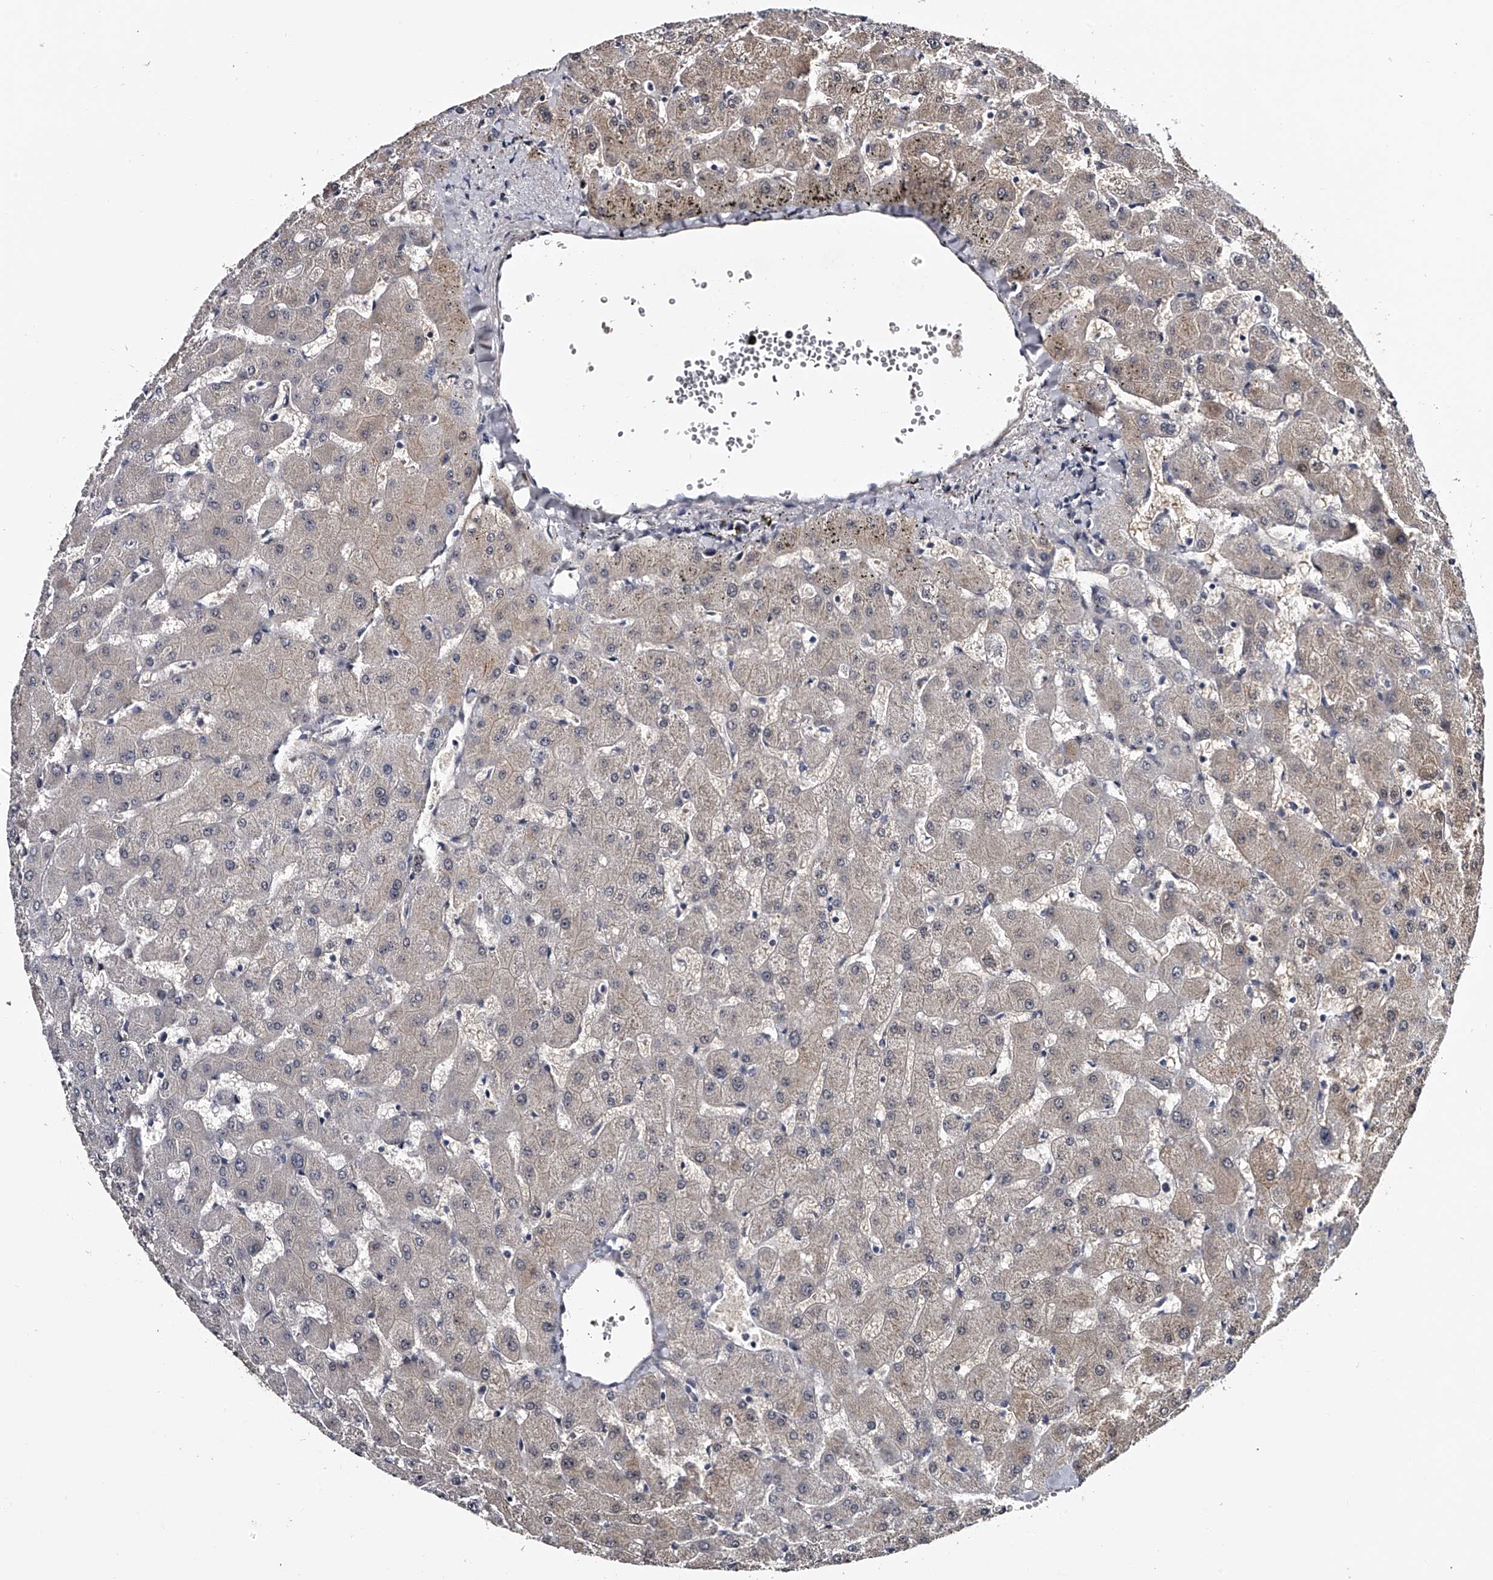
{"staining": {"intensity": "negative", "quantity": "none", "location": "none"}, "tissue": "liver", "cell_type": "Cholangiocytes", "image_type": "normal", "snomed": [{"axis": "morphology", "description": "Normal tissue, NOS"}, {"axis": "topography", "description": "Liver"}], "caption": "The image displays no staining of cholangiocytes in normal liver.", "gene": "MDN1", "patient": {"sex": "female", "age": 63}}